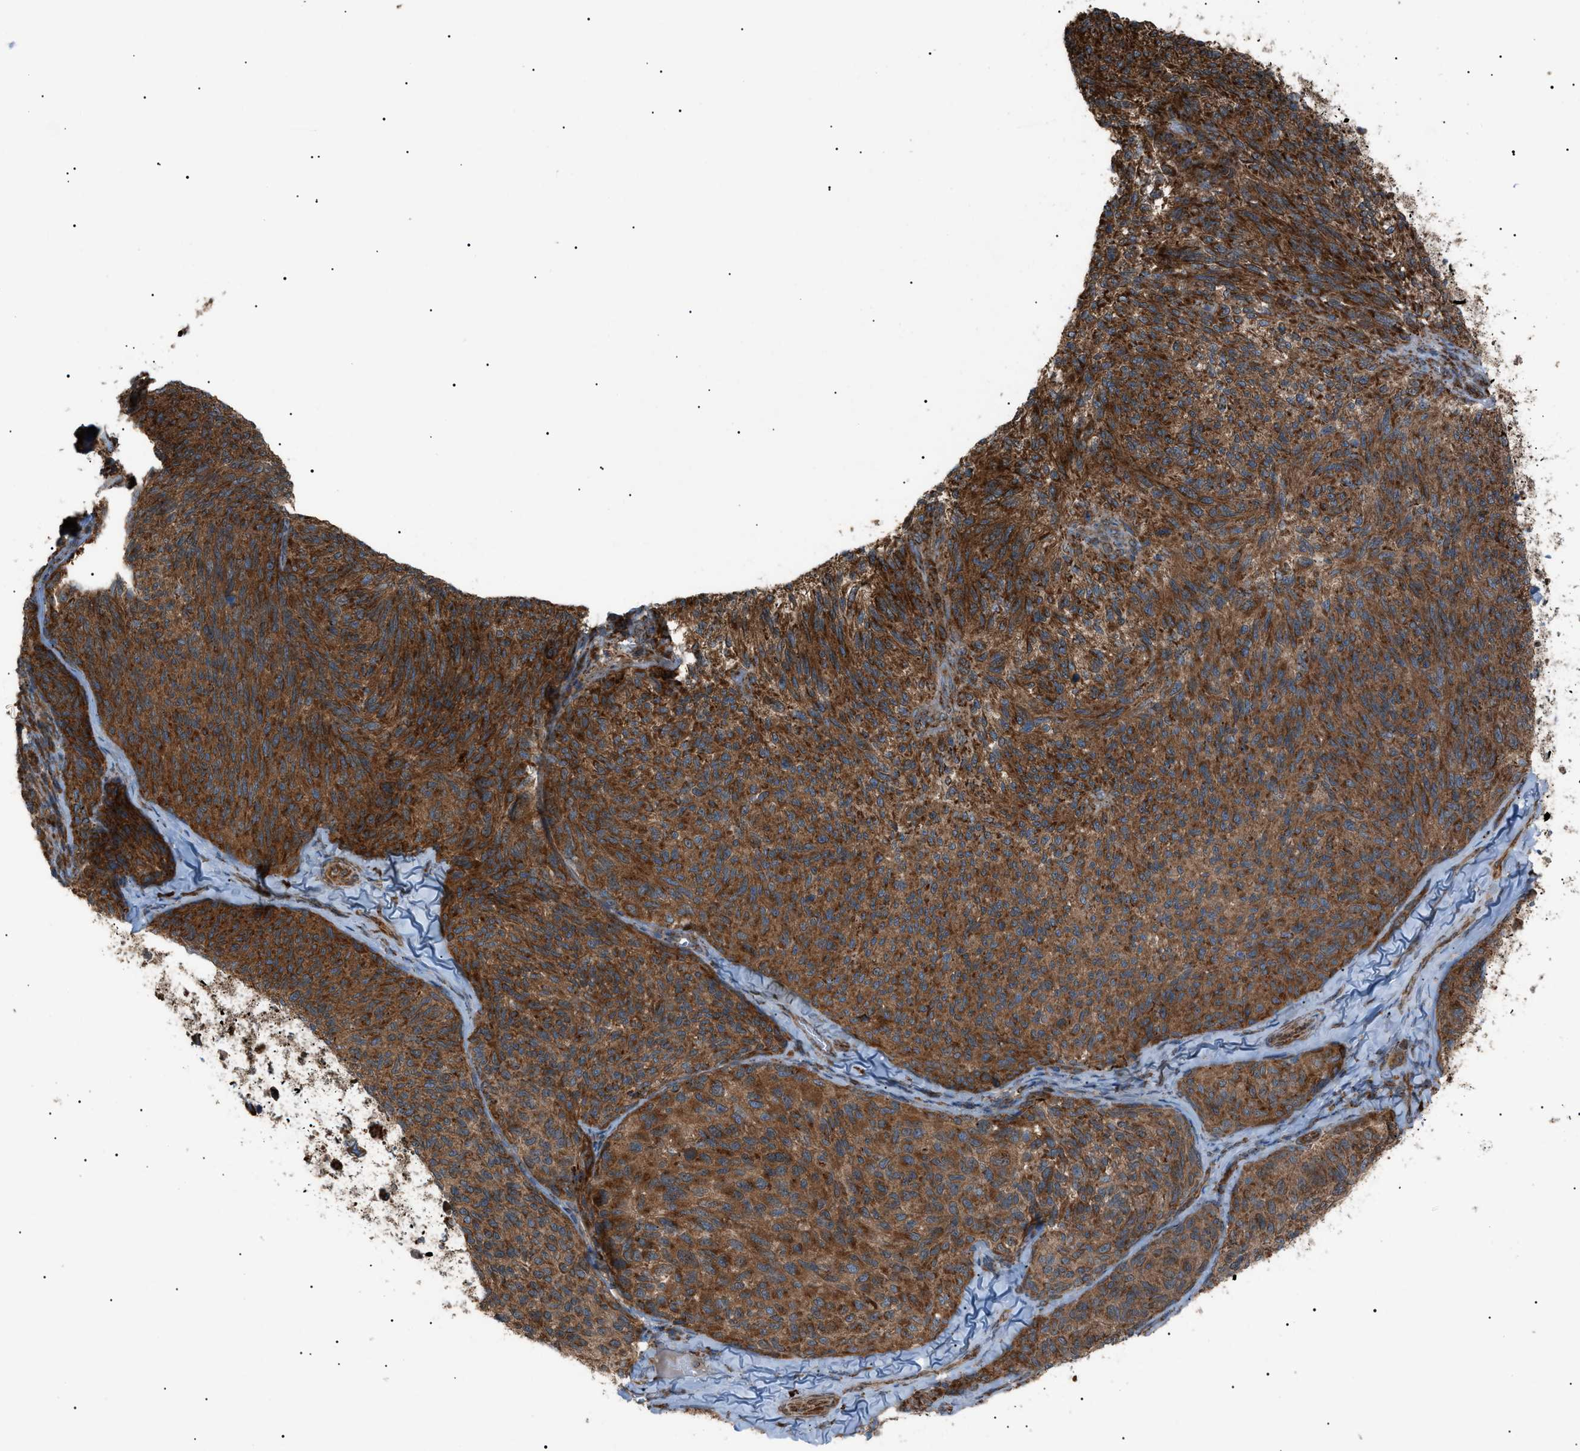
{"staining": {"intensity": "strong", "quantity": ">75%", "location": "cytoplasmic/membranous"}, "tissue": "melanoma", "cell_type": "Tumor cells", "image_type": "cancer", "snomed": [{"axis": "morphology", "description": "Malignant melanoma, NOS"}, {"axis": "topography", "description": "Skin"}], "caption": "Tumor cells show strong cytoplasmic/membranous positivity in approximately >75% of cells in melanoma. The protein is shown in brown color, while the nuclei are stained blue.", "gene": "C1GALT1C1", "patient": {"sex": "female", "age": 73}}